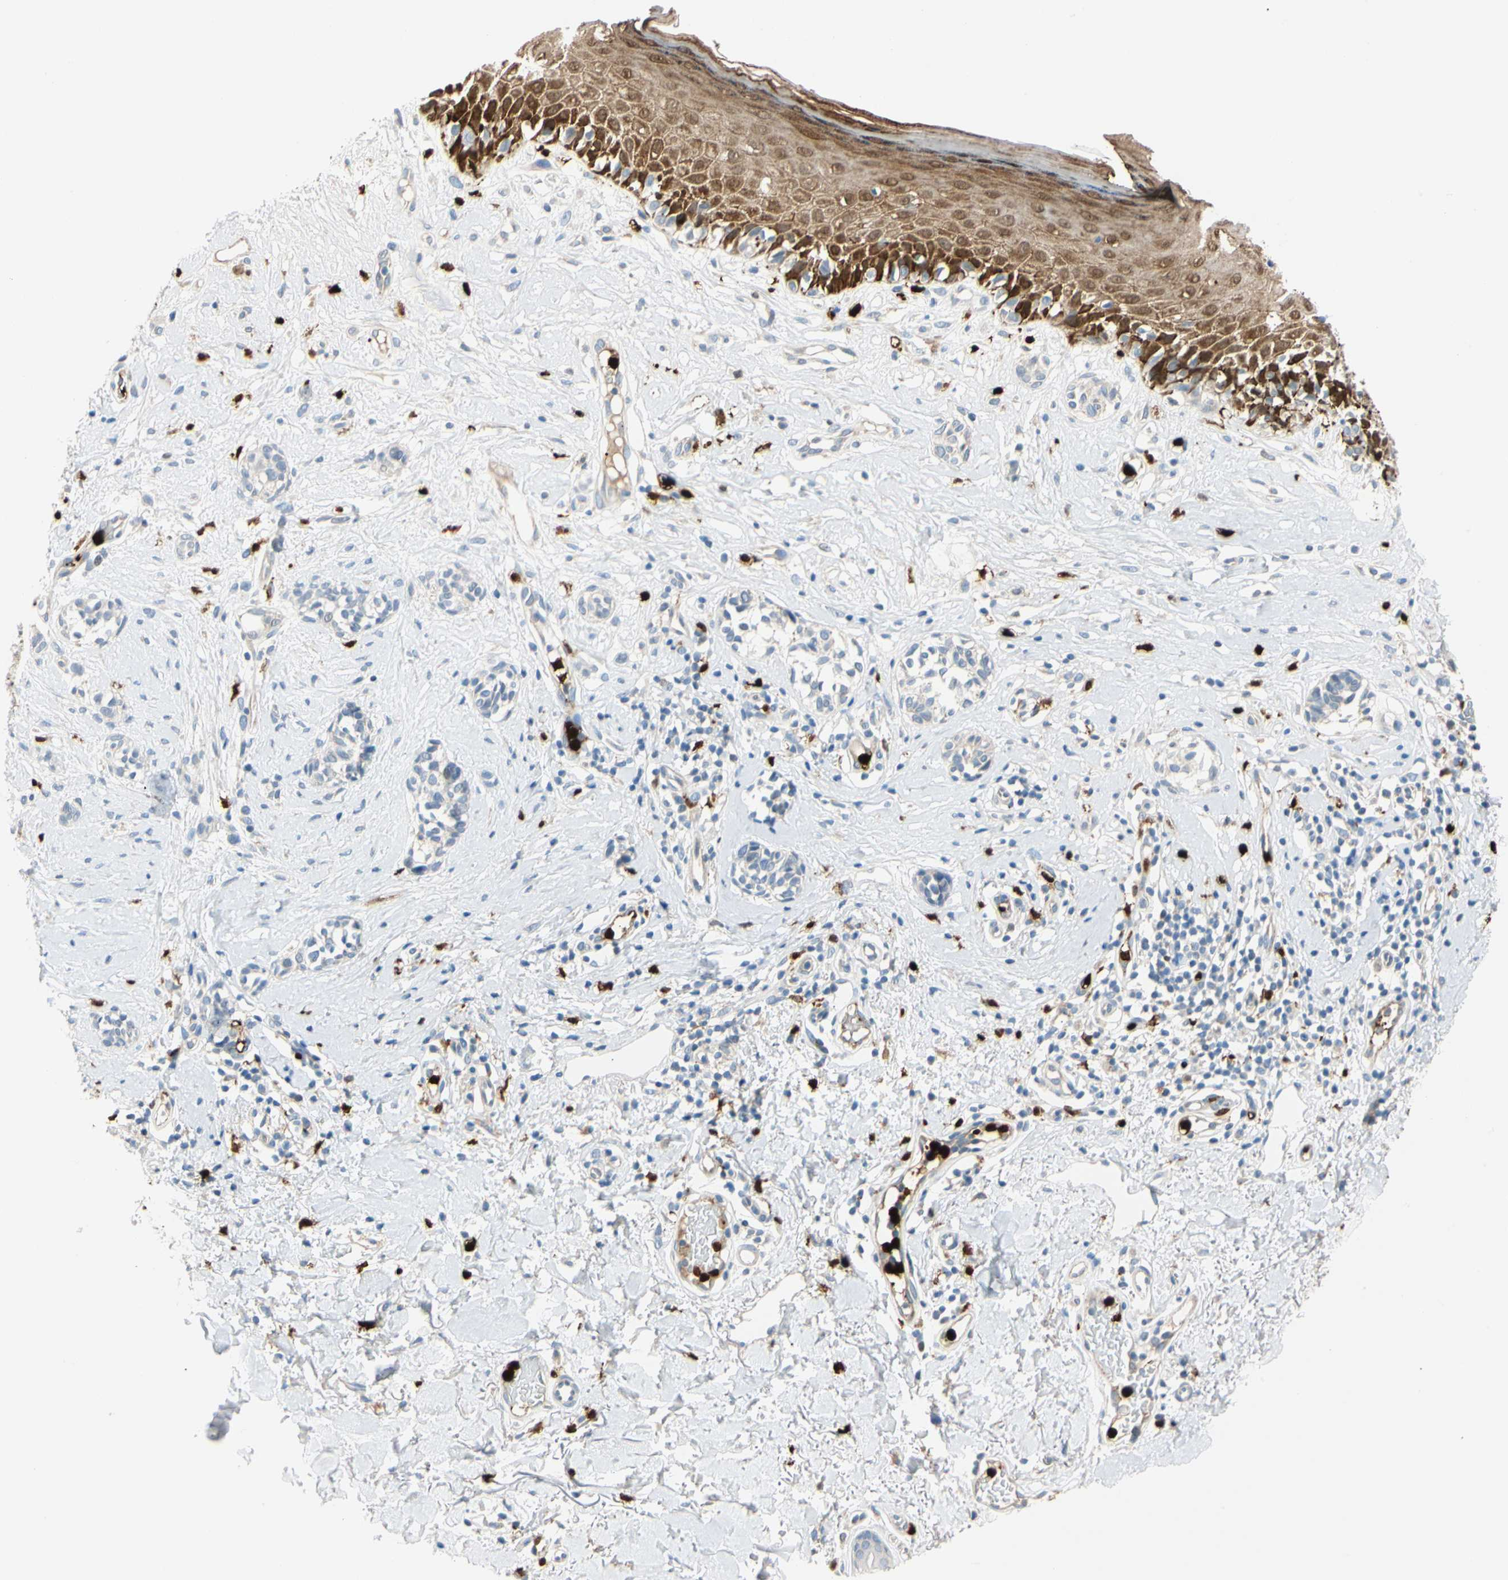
{"staining": {"intensity": "negative", "quantity": "none", "location": "none"}, "tissue": "melanoma", "cell_type": "Tumor cells", "image_type": "cancer", "snomed": [{"axis": "morphology", "description": "Malignant melanoma, NOS"}, {"axis": "topography", "description": "Skin"}], "caption": "IHC of human melanoma shows no positivity in tumor cells. The staining is performed using DAB (3,3'-diaminobenzidine) brown chromogen with nuclei counter-stained in using hematoxylin.", "gene": "TRAF5", "patient": {"sex": "male", "age": 64}}